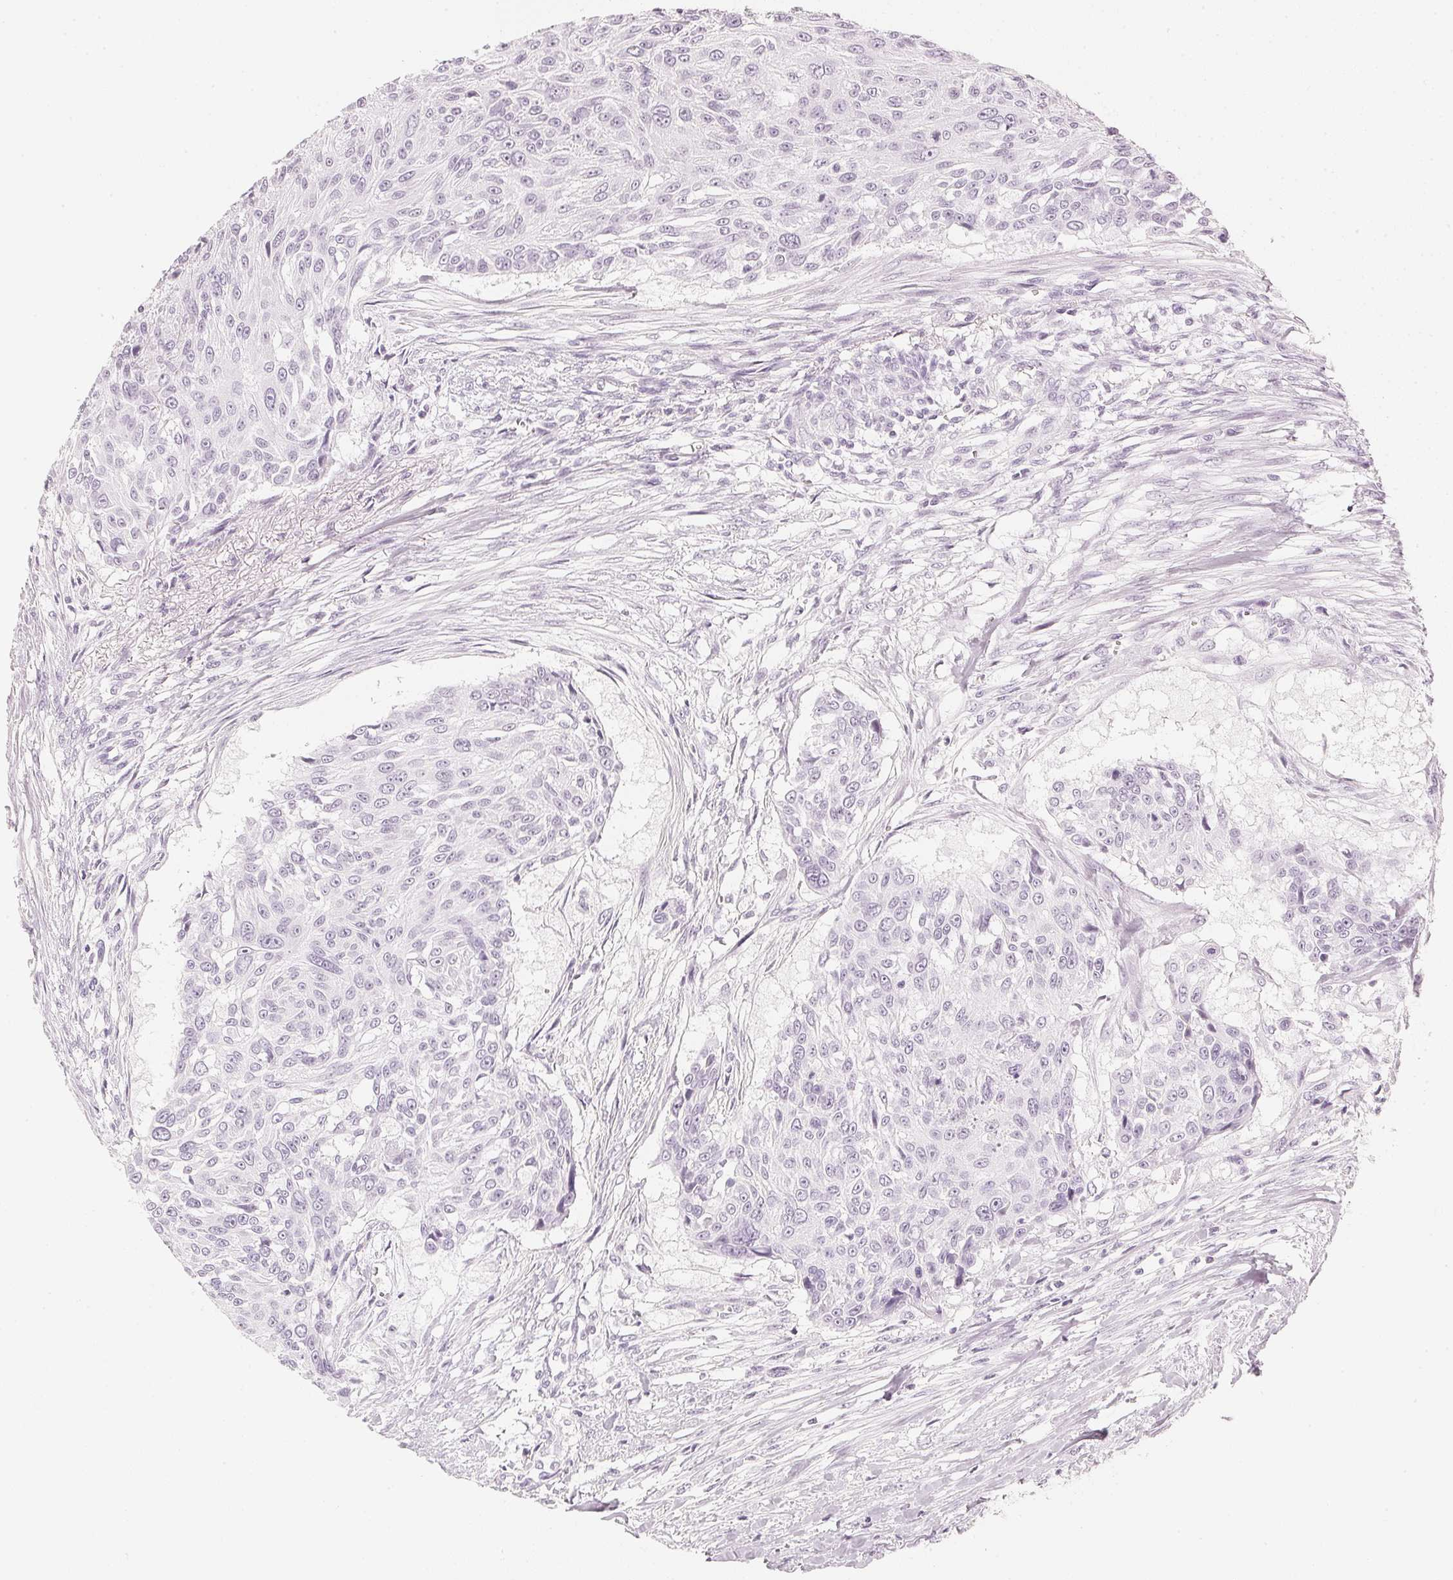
{"staining": {"intensity": "negative", "quantity": "none", "location": "none"}, "tissue": "urothelial cancer", "cell_type": "Tumor cells", "image_type": "cancer", "snomed": [{"axis": "morphology", "description": "Urothelial carcinoma, NOS"}, {"axis": "topography", "description": "Urinary bladder"}], "caption": "High magnification brightfield microscopy of transitional cell carcinoma stained with DAB (brown) and counterstained with hematoxylin (blue): tumor cells show no significant staining.", "gene": "SLC22A8", "patient": {"sex": "male", "age": 55}}